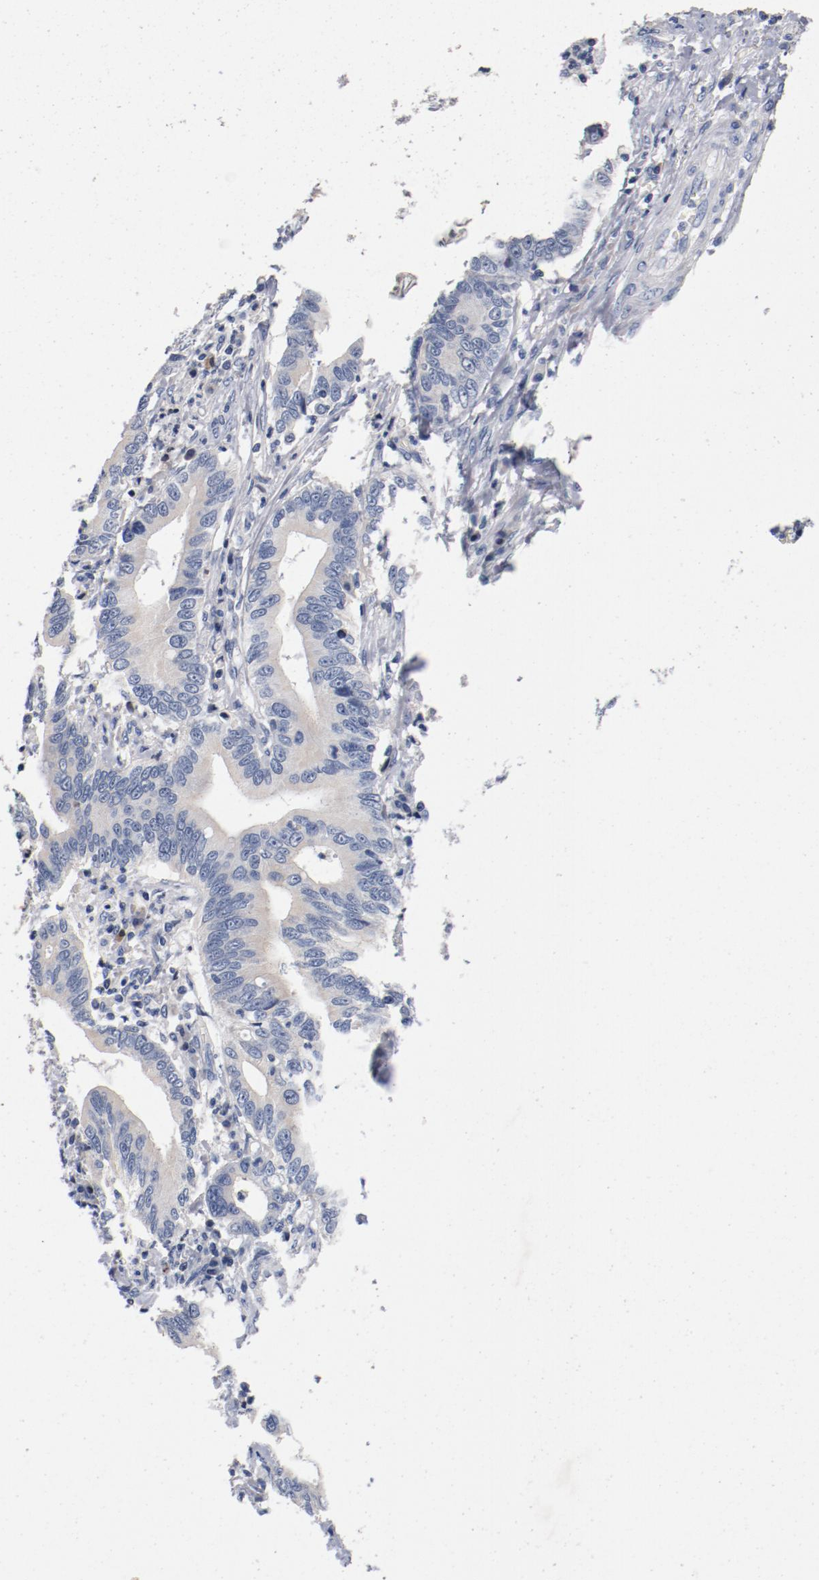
{"staining": {"intensity": "weak", "quantity": "<25%", "location": "cytoplasmic/membranous"}, "tissue": "stomach cancer", "cell_type": "Tumor cells", "image_type": "cancer", "snomed": [{"axis": "morphology", "description": "Adenocarcinoma, NOS"}, {"axis": "topography", "description": "Stomach, upper"}], "caption": "Tumor cells are negative for protein expression in human stomach cancer.", "gene": "PIM1", "patient": {"sex": "male", "age": 63}}